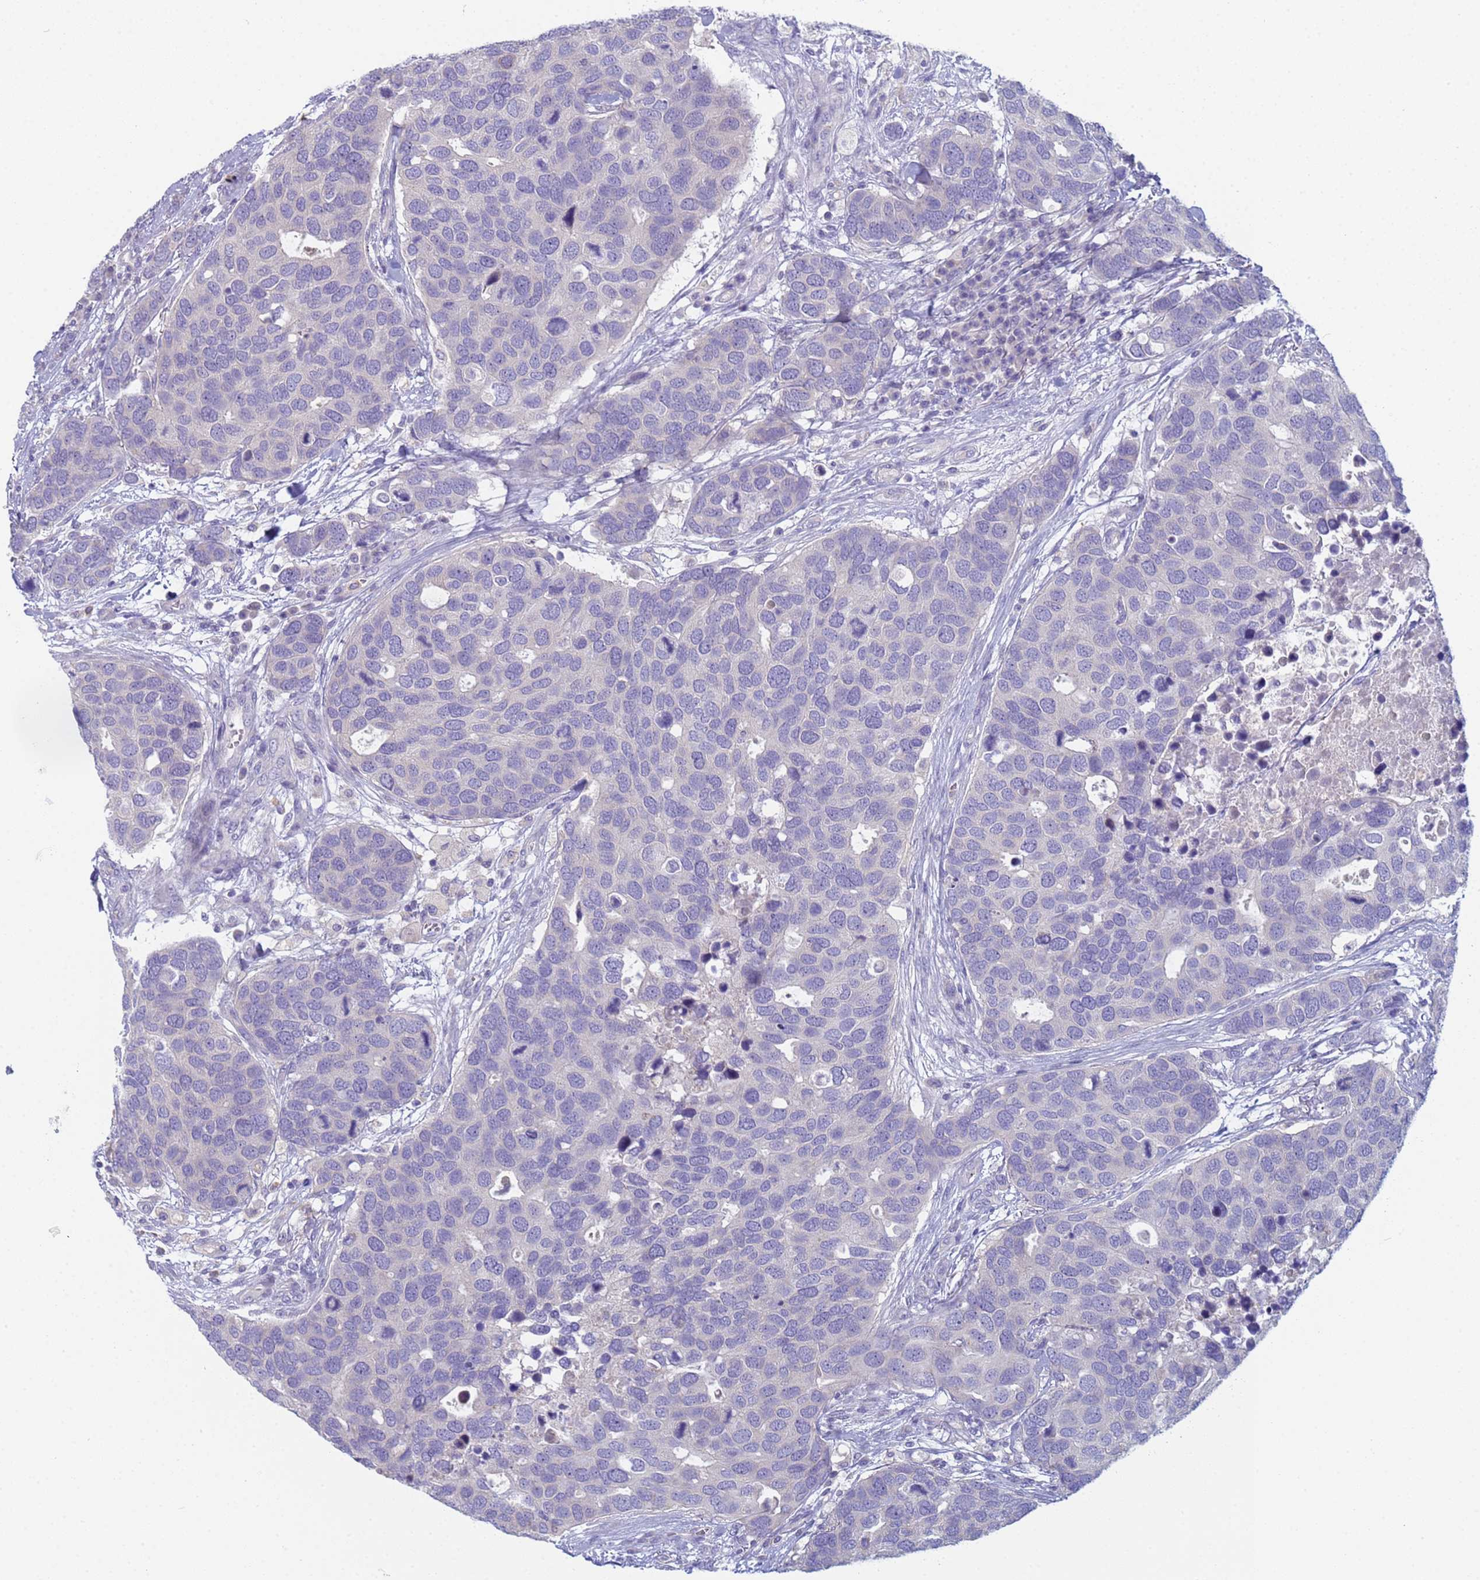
{"staining": {"intensity": "negative", "quantity": "none", "location": "none"}, "tissue": "breast cancer", "cell_type": "Tumor cells", "image_type": "cancer", "snomed": [{"axis": "morphology", "description": "Duct carcinoma"}, {"axis": "topography", "description": "Breast"}], "caption": "This image is of breast cancer (invasive ductal carcinoma) stained with IHC to label a protein in brown with the nuclei are counter-stained blue. There is no positivity in tumor cells.", "gene": "CR1", "patient": {"sex": "female", "age": 83}}